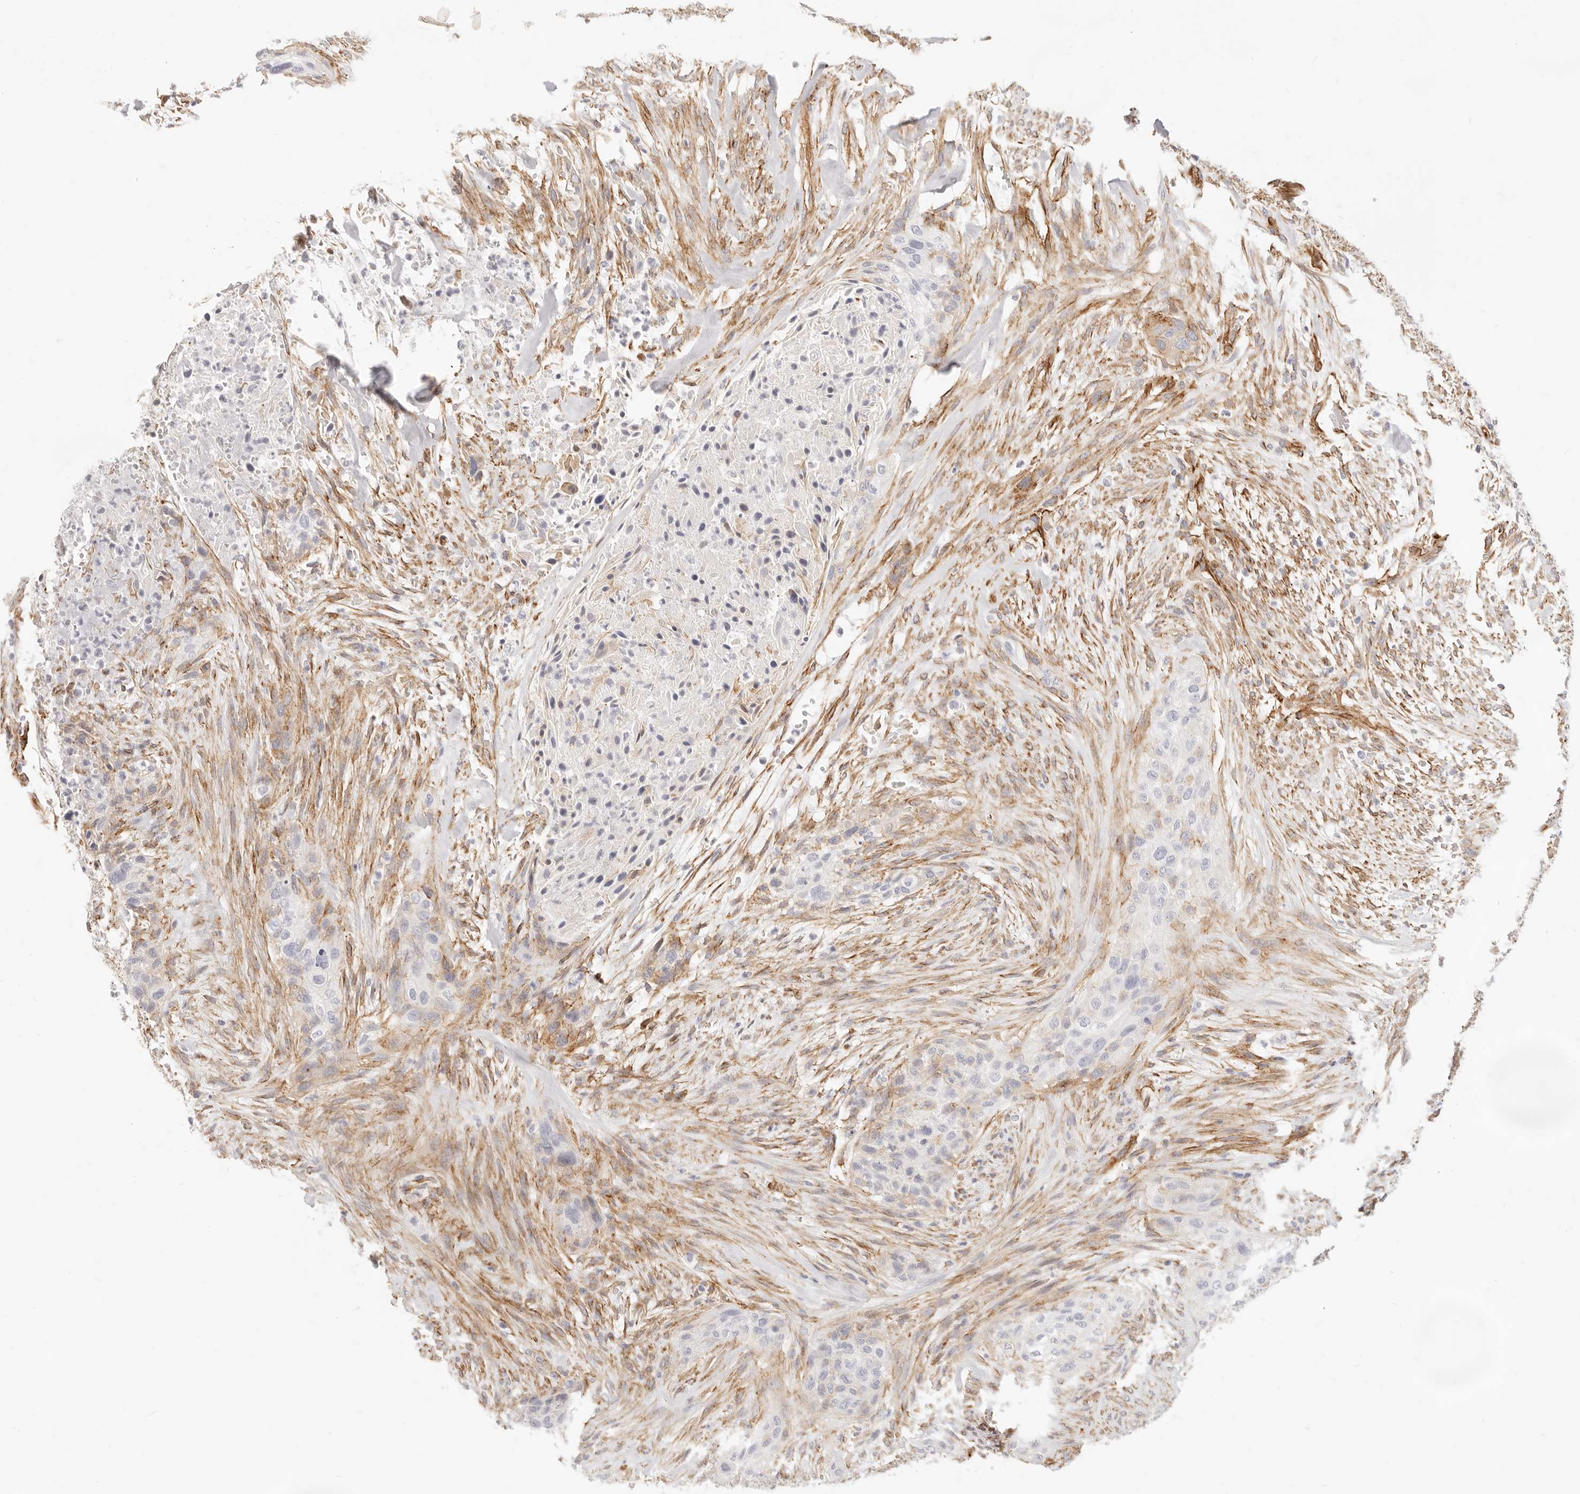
{"staining": {"intensity": "weak", "quantity": "<25%", "location": "cytoplasmic/membranous"}, "tissue": "urothelial cancer", "cell_type": "Tumor cells", "image_type": "cancer", "snomed": [{"axis": "morphology", "description": "Urothelial carcinoma, High grade"}, {"axis": "topography", "description": "Urinary bladder"}], "caption": "IHC of high-grade urothelial carcinoma reveals no expression in tumor cells.", "gene": "NUS1", "patient": {"sex": "male", "age": 35}}